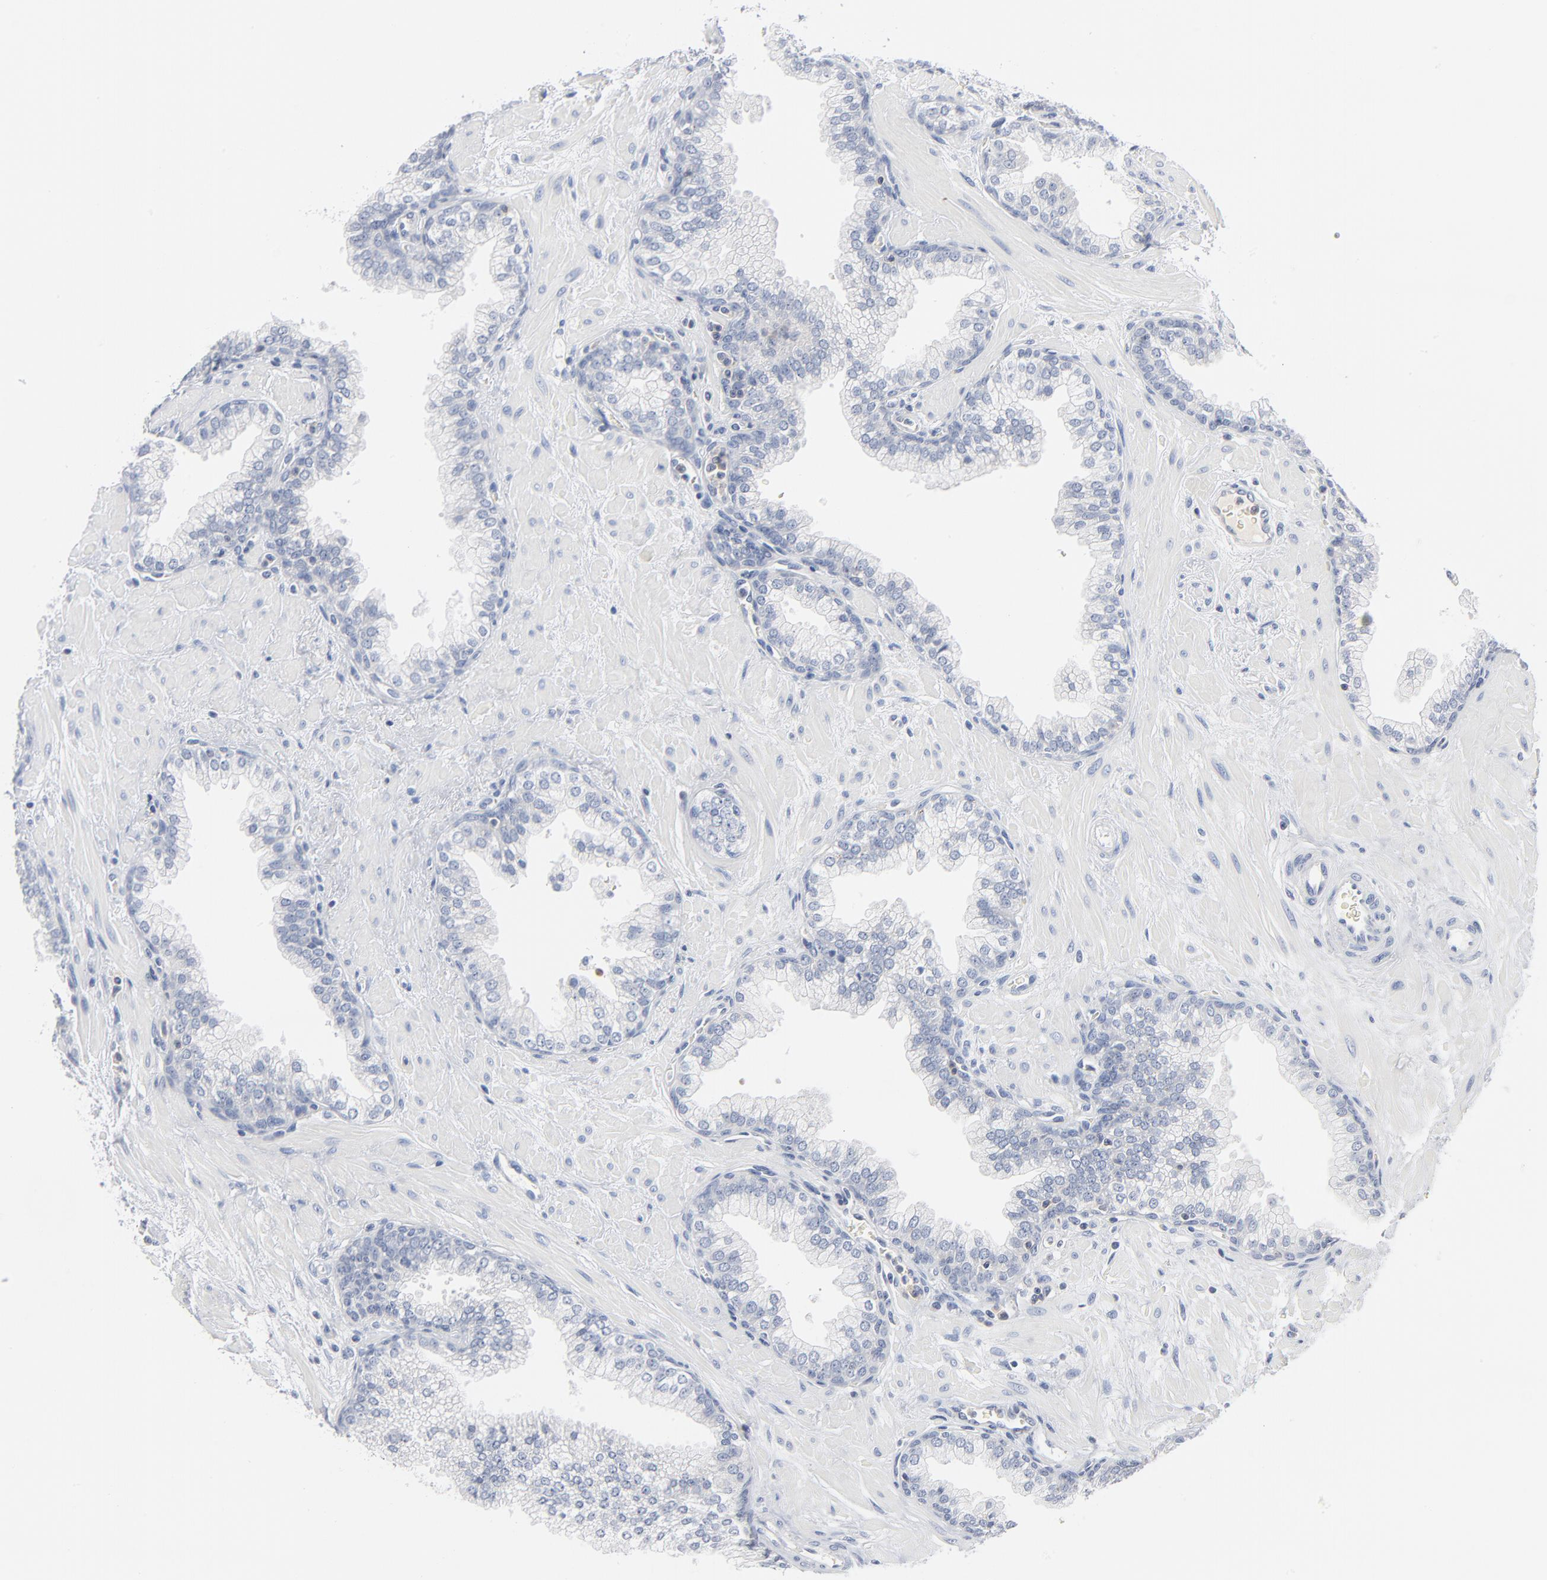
{"staining": {"intensity": "negative", "quantity": "none", "location": "none"}, "tissue": "prostate", "cell_type": "Glandular cells", "image_type": "normal", "snomed": [{"axis": "morphology", "description": "Normal tissue, NOS"}, {"axis": "topography", "description": "Prostate"}], "caption": "This is an immunohistochemistry histopathology image of normal human prostate. There is no expression in glandular cells.", "gene": "PTK2B", "patient": {"sex": "male", "age": 60}}